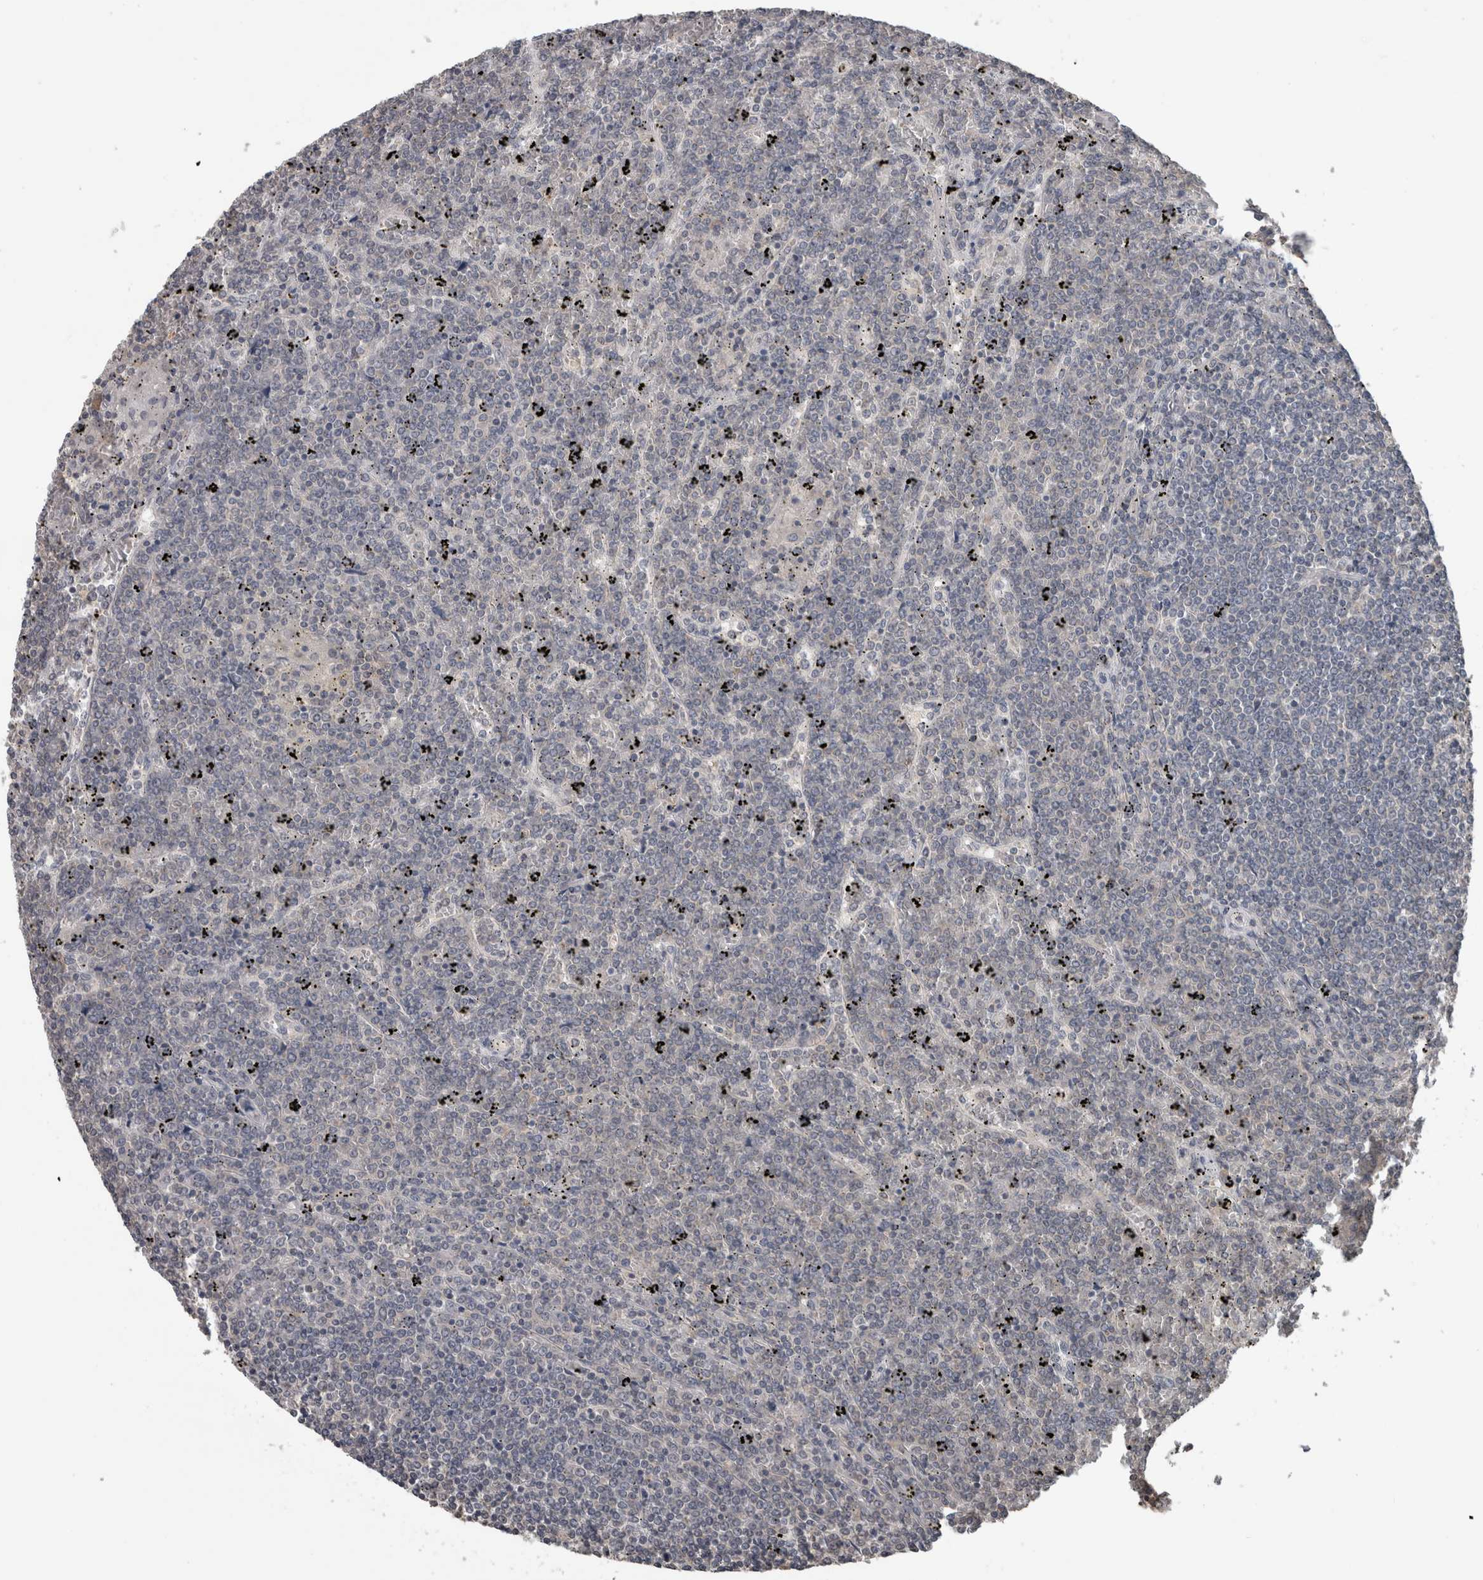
{"staining": {"intensity": "negative", "quantity": "none", "location": "none"}, "tissue": "lymphoma", "cell_type": "Tumor cells", "image_type": "cancer", "snomed": [{"axis": "morphology", "description": "Malignant lymphoma, non-Hodgkin's type, Low grade"}, {"axis": "topography", "description": "Spleen"}], "caption": "This is an IHC histopathology image of human lymphoma. There is no expression in tumor cells.", "gene": "MAFF", "patient": {"sex": "female", "age": 19}}